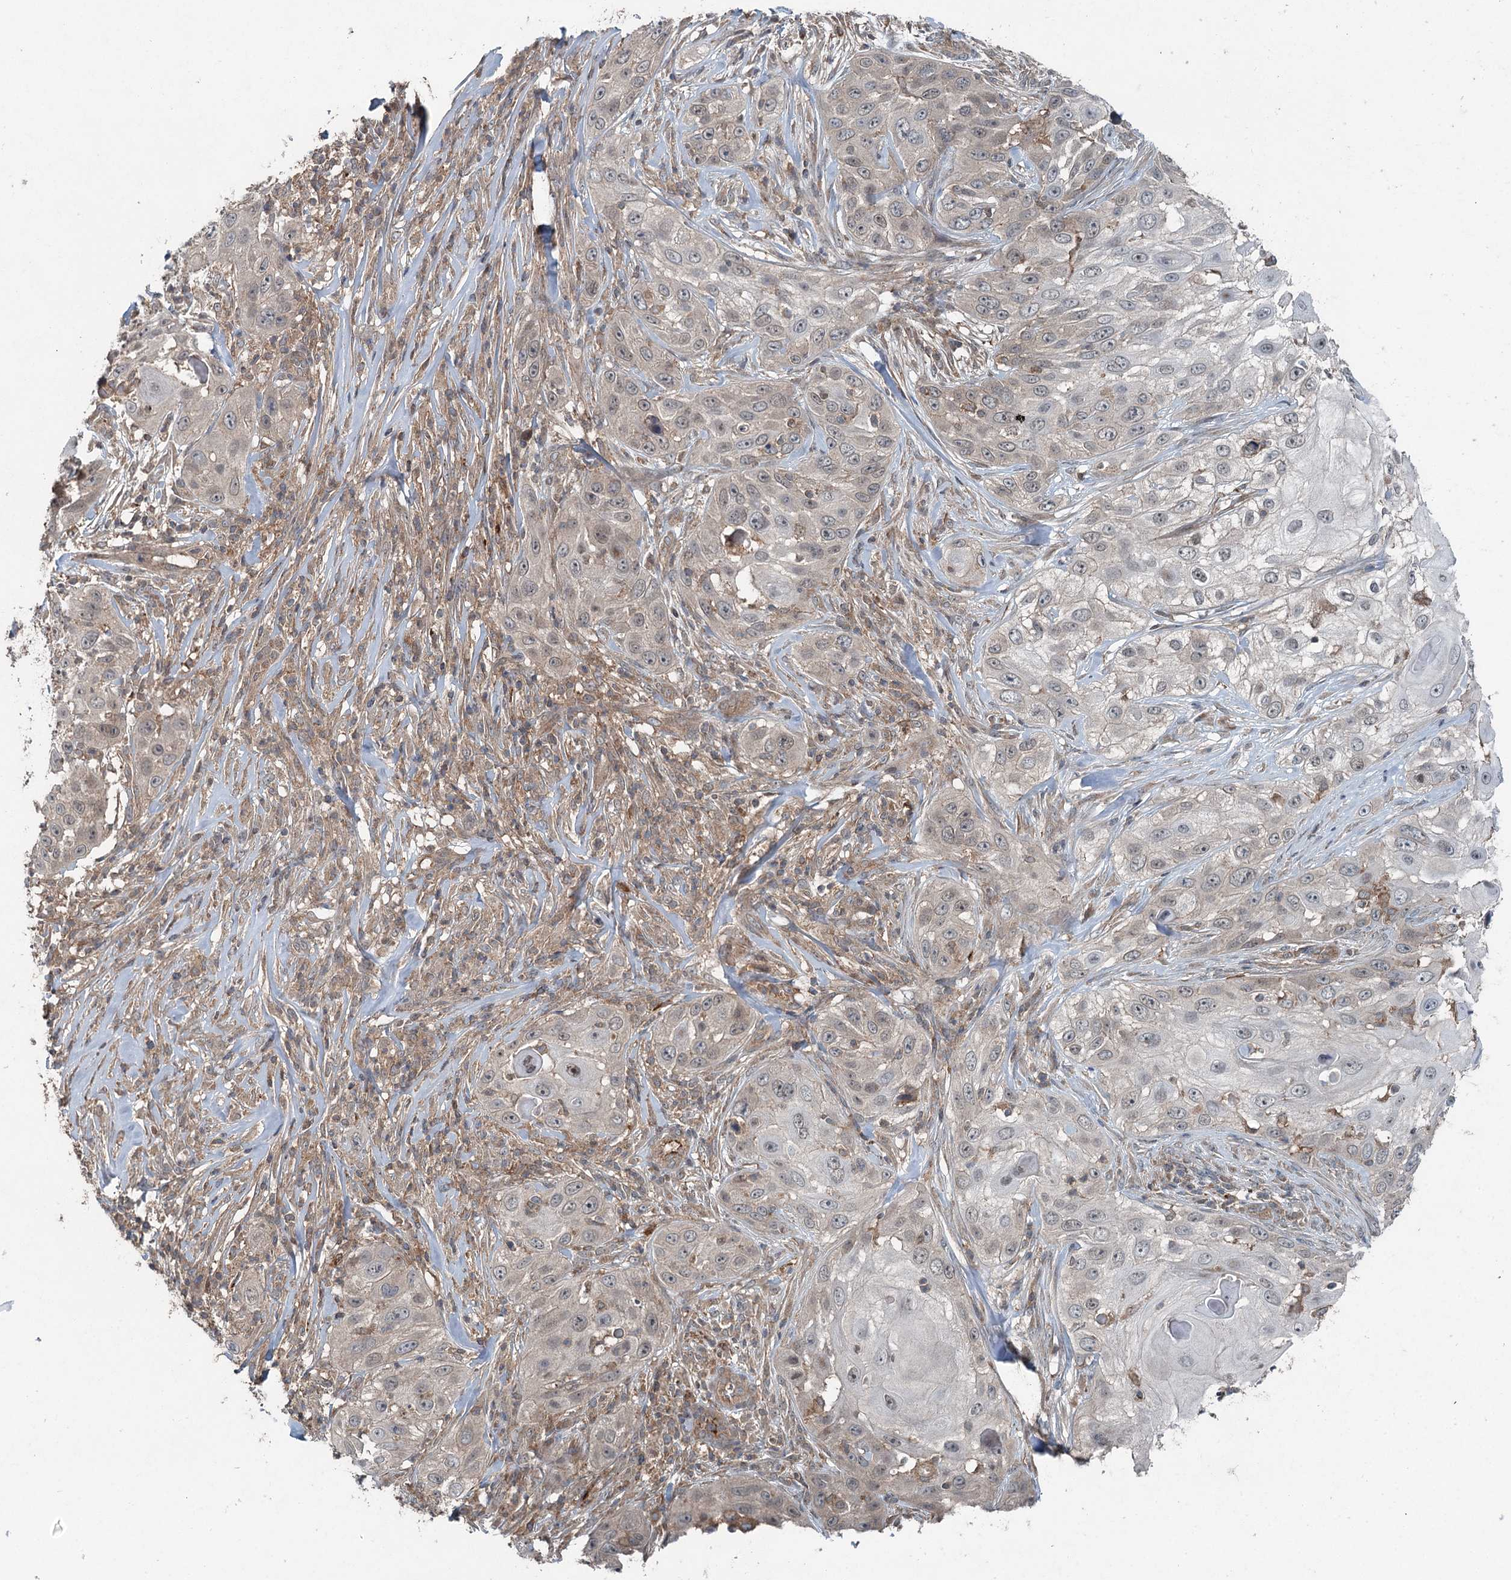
{"staining": {"intensity": "negative", "quantity": "none", "location": "none"}, "tissue": "skin cancer", "cell_type": "Tumor cells", "image_type": "cancer", "snomed": [{"axis": "morphology", "description": "Squamous cell carcinoma, NOS"}, {"axis": "topography", "description": "Skin"}], "caption": "DAB (3,3'-diaminobenzidine) immunohistochemical staining of squamous cell carcinoma (skin) displays no significant staining in tumor cells.", "gene": "SKIC3", "patient": {"sex": "female", "age": 44}}